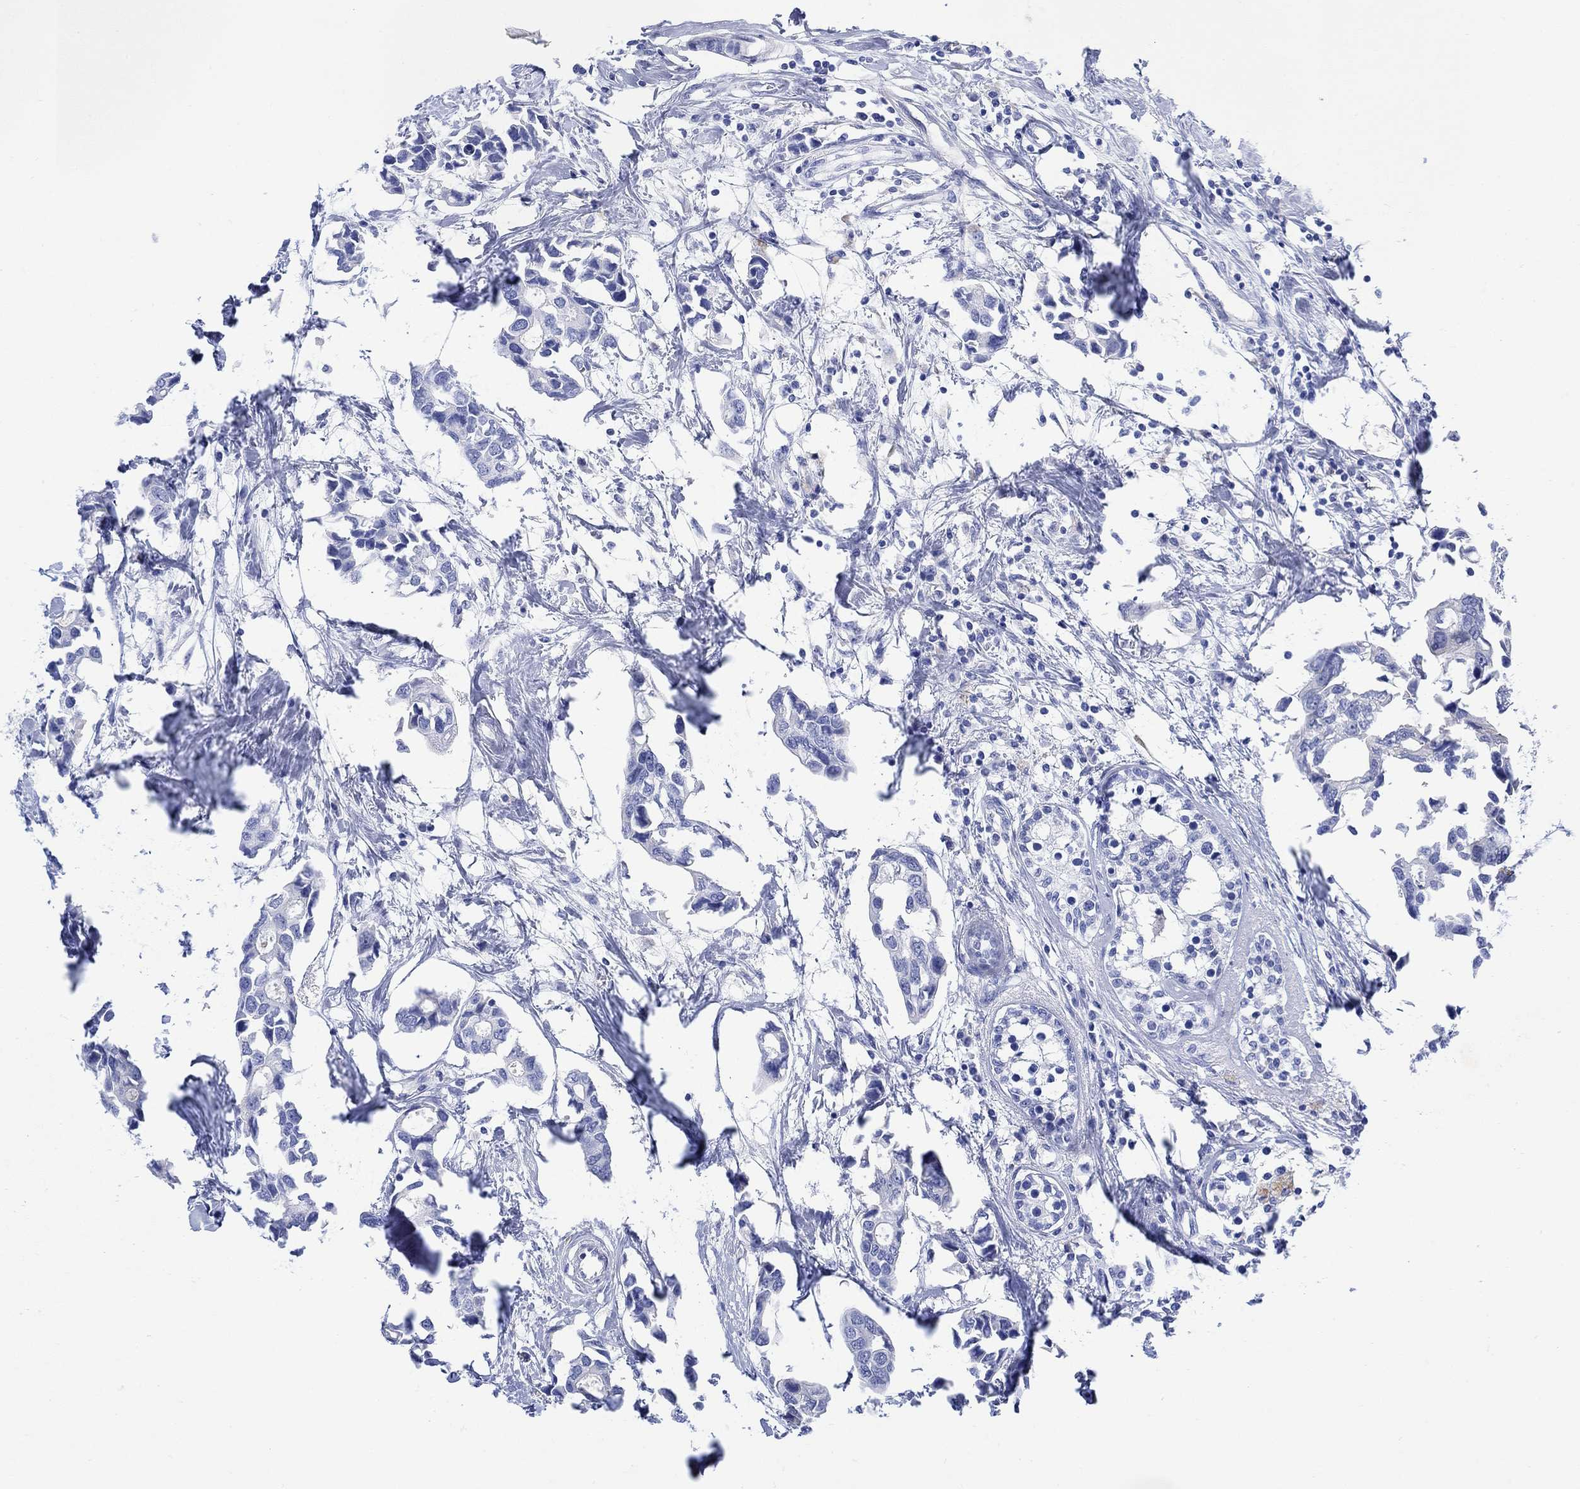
{"staining": {"intensity": "negative", "quantity": "none", "location": "none"}, "tissue": "breast cancer", "cell_type": "Tumor cells", "image_type": "cancer", "snomed": [{"axis": "morphology", "description": "Duct carcinoma"}, {"axis": "topography", "description": "Breast"}], "caption": "The micrograph shows no significant staining in tumor cells of breast intraductal carcinoma.", "gene": "MYL1", "patient": {"sex": "female", "age": 83}}